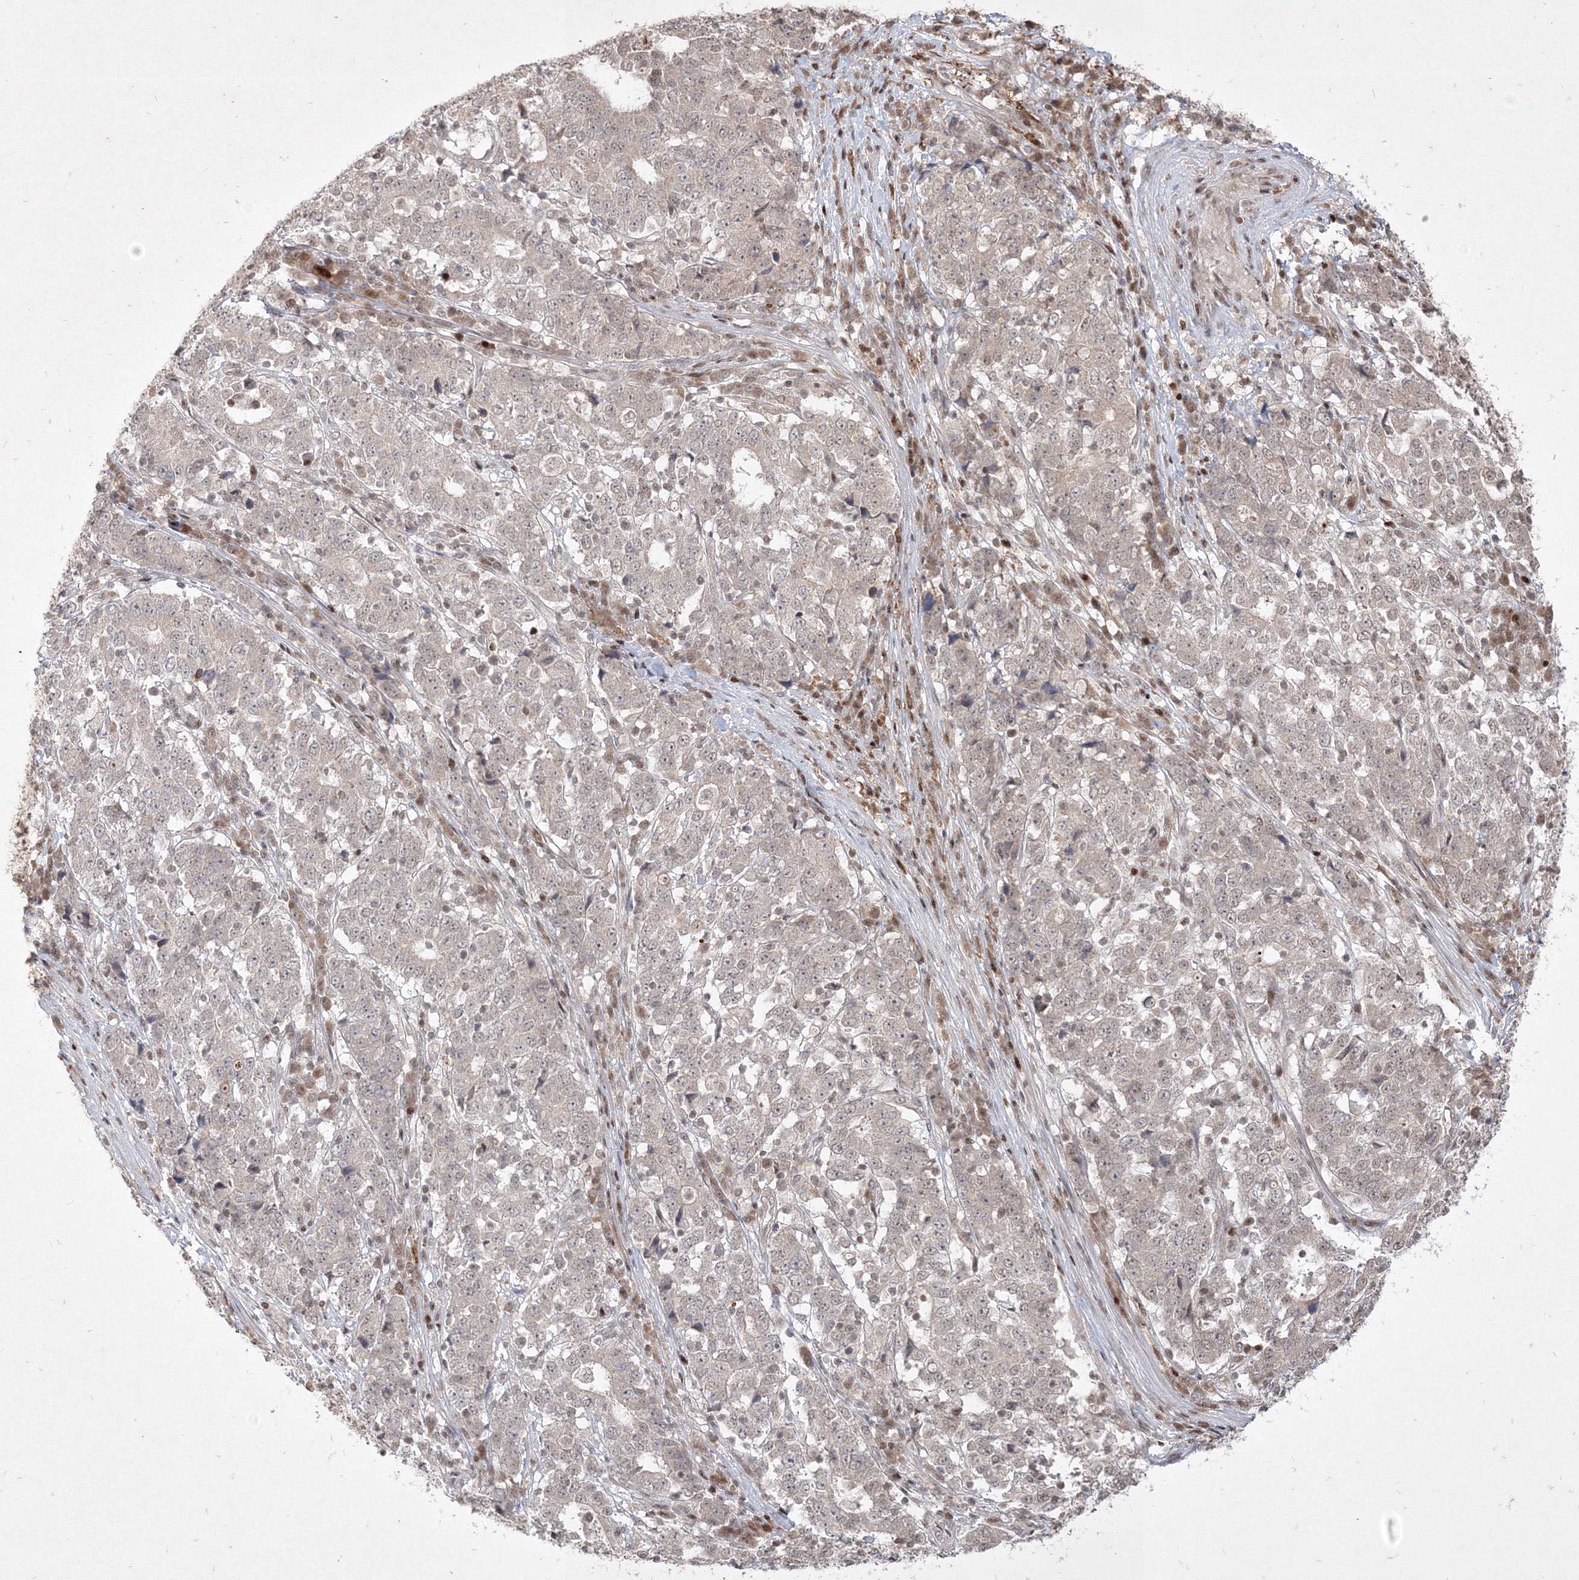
{"staining": {"intensity": "negative", "quantity": "none", "location": "none"}, "tissue": "stomach cancer", "cell_type": "Tumor cells", "image_type": "cancer", "snomed": [{"axis": "morphology", "description": "Adenocarcinoma, NOS"}, {"axis": "topography", "description": "Stomach"}], "caption": "An image of human adenocarcinoma (stomach) is negative for staining in tumor cells.", "gene": "TAB1", "patient": {"sex": "male", "age": 59}}